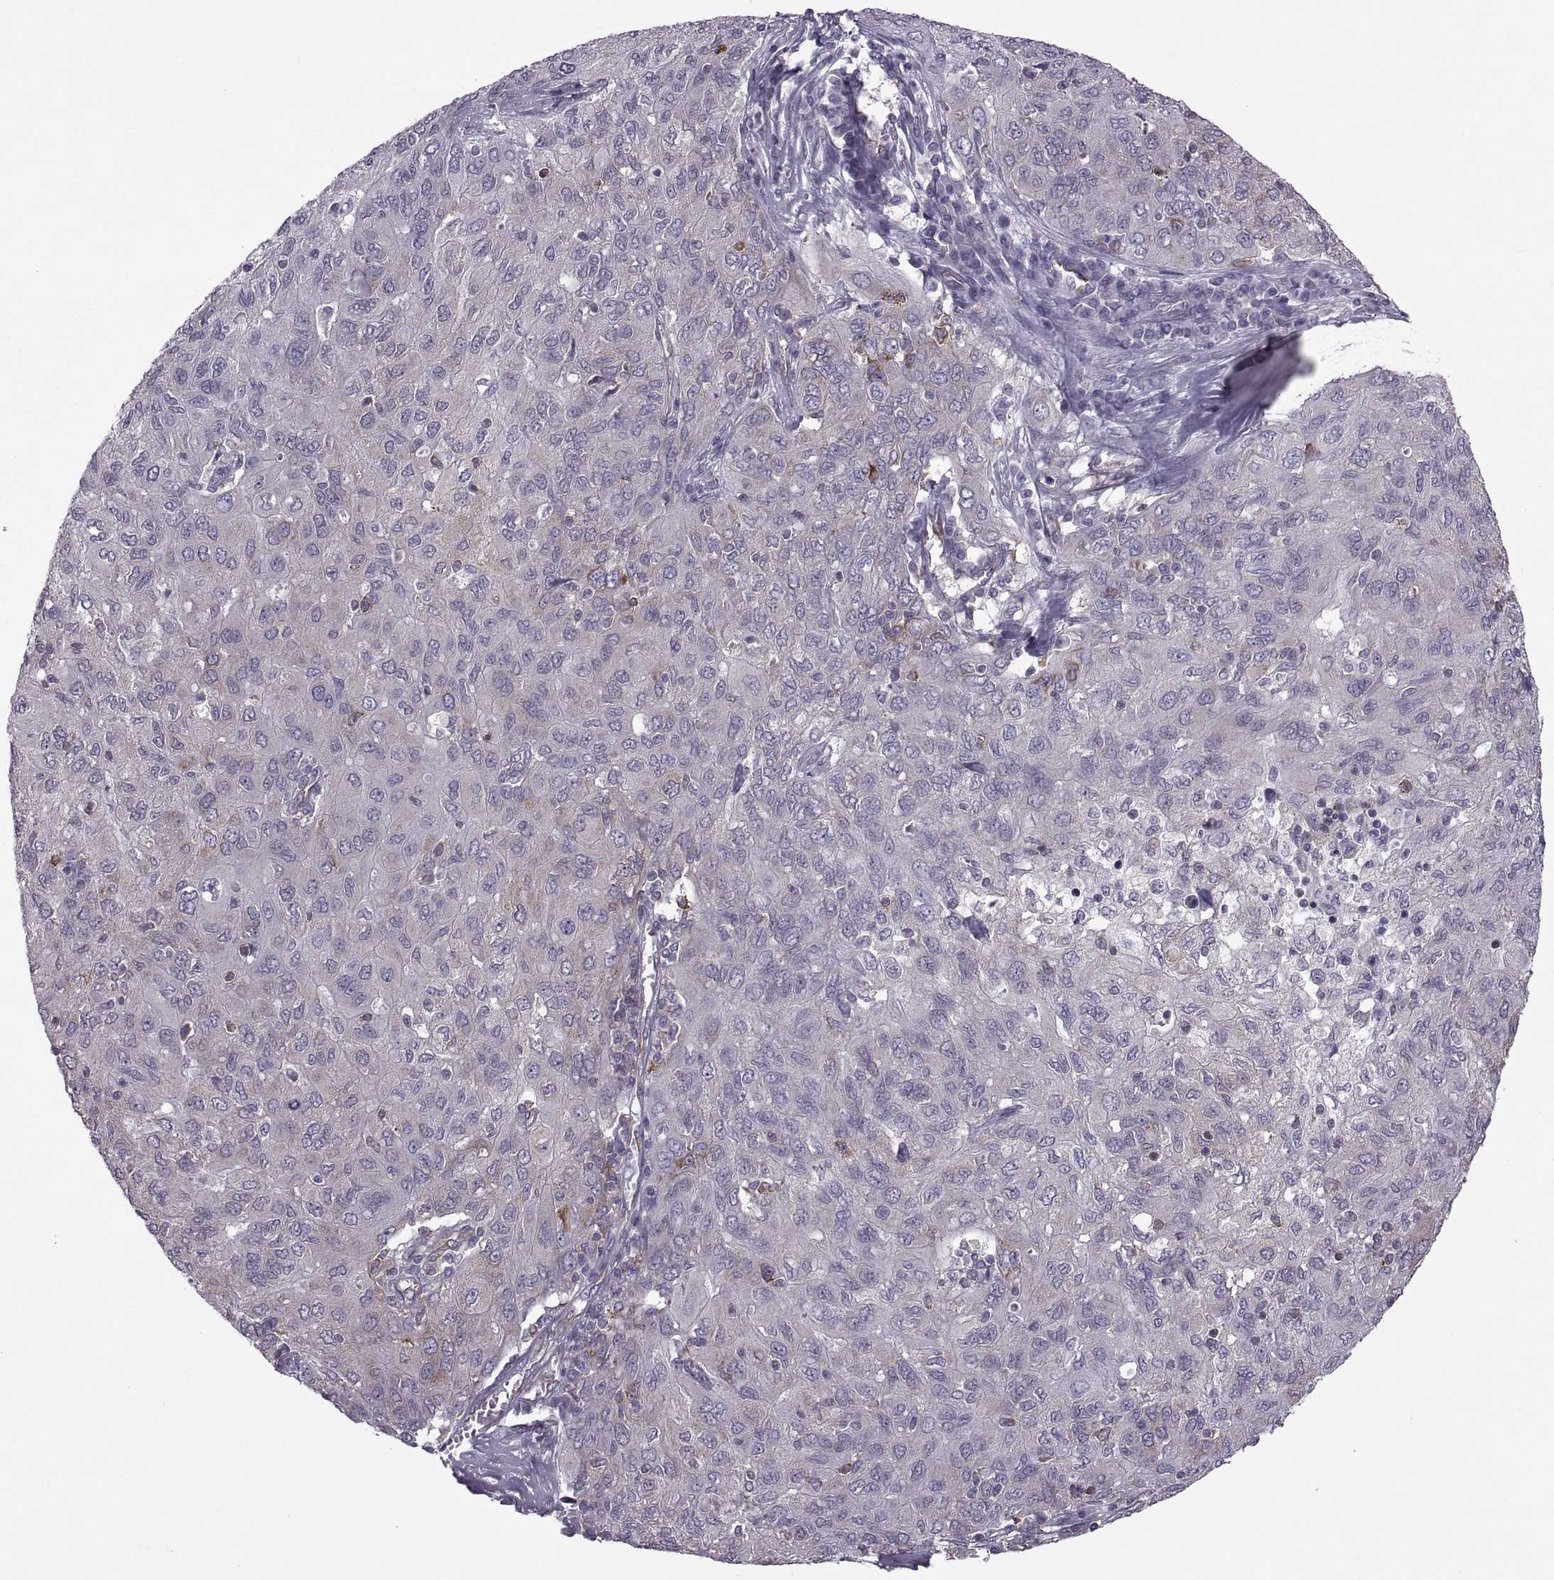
{"staining": {"intensity": "weak", "quantity": "<25%", "location": "cytoplasmic/membranous"}, "tissue": "ovarian cancer", "cell_type": "Tumor cells", "image_type": "cancer", "snomed": [{"axis": "morphology", "description": "Carcinoma, endometroid"}, {"axis": "topography", "description": "Ovary"}], "caption": "Immunohistochemical staining of human ovarian cancer shows no significant expression in tumor cells.", "gene": "PABPC1", "patient": {"sex": "female", "age": 50}}